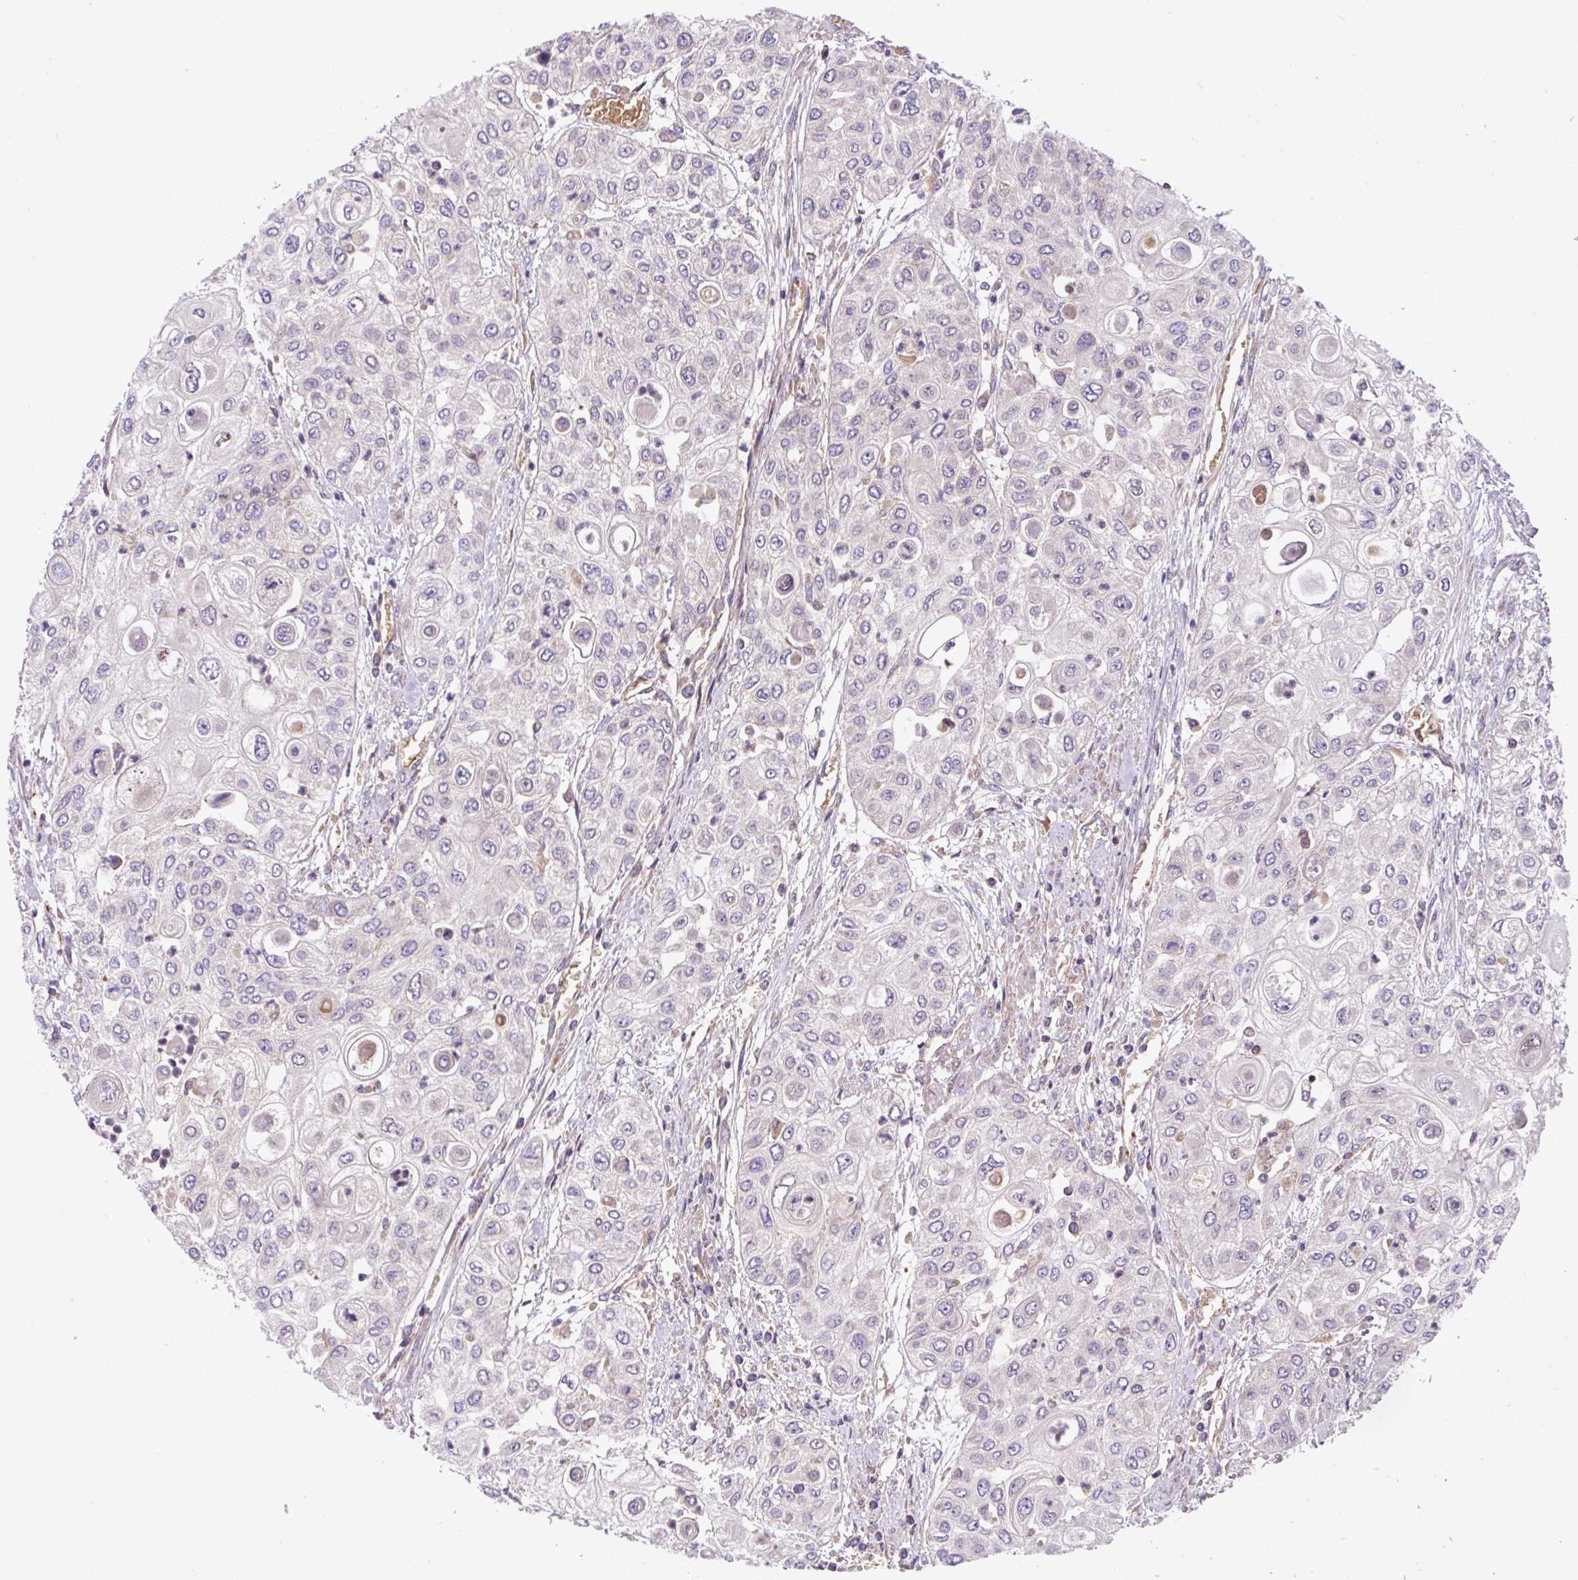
{"staining": {"intensity": "negative", "quantity": "none", "location": "none"}, "tissue": "urothelial cancer", "cell_type": "Tumor cells", "image_type": "cancer", "snomed": [{"axis": "morphology", "description": "Urothelial carcinoma, High grade"}, {"axis": "topography", "description": "Urinary bladder"}], "caption": "DAB immunohistochemical staining of human urothelial carcinoma (high-grade) demonstrates no significant staining in tumor cells.", "gene": "APOBEC3D", "patient": {"sex": "female", "age": 79}}